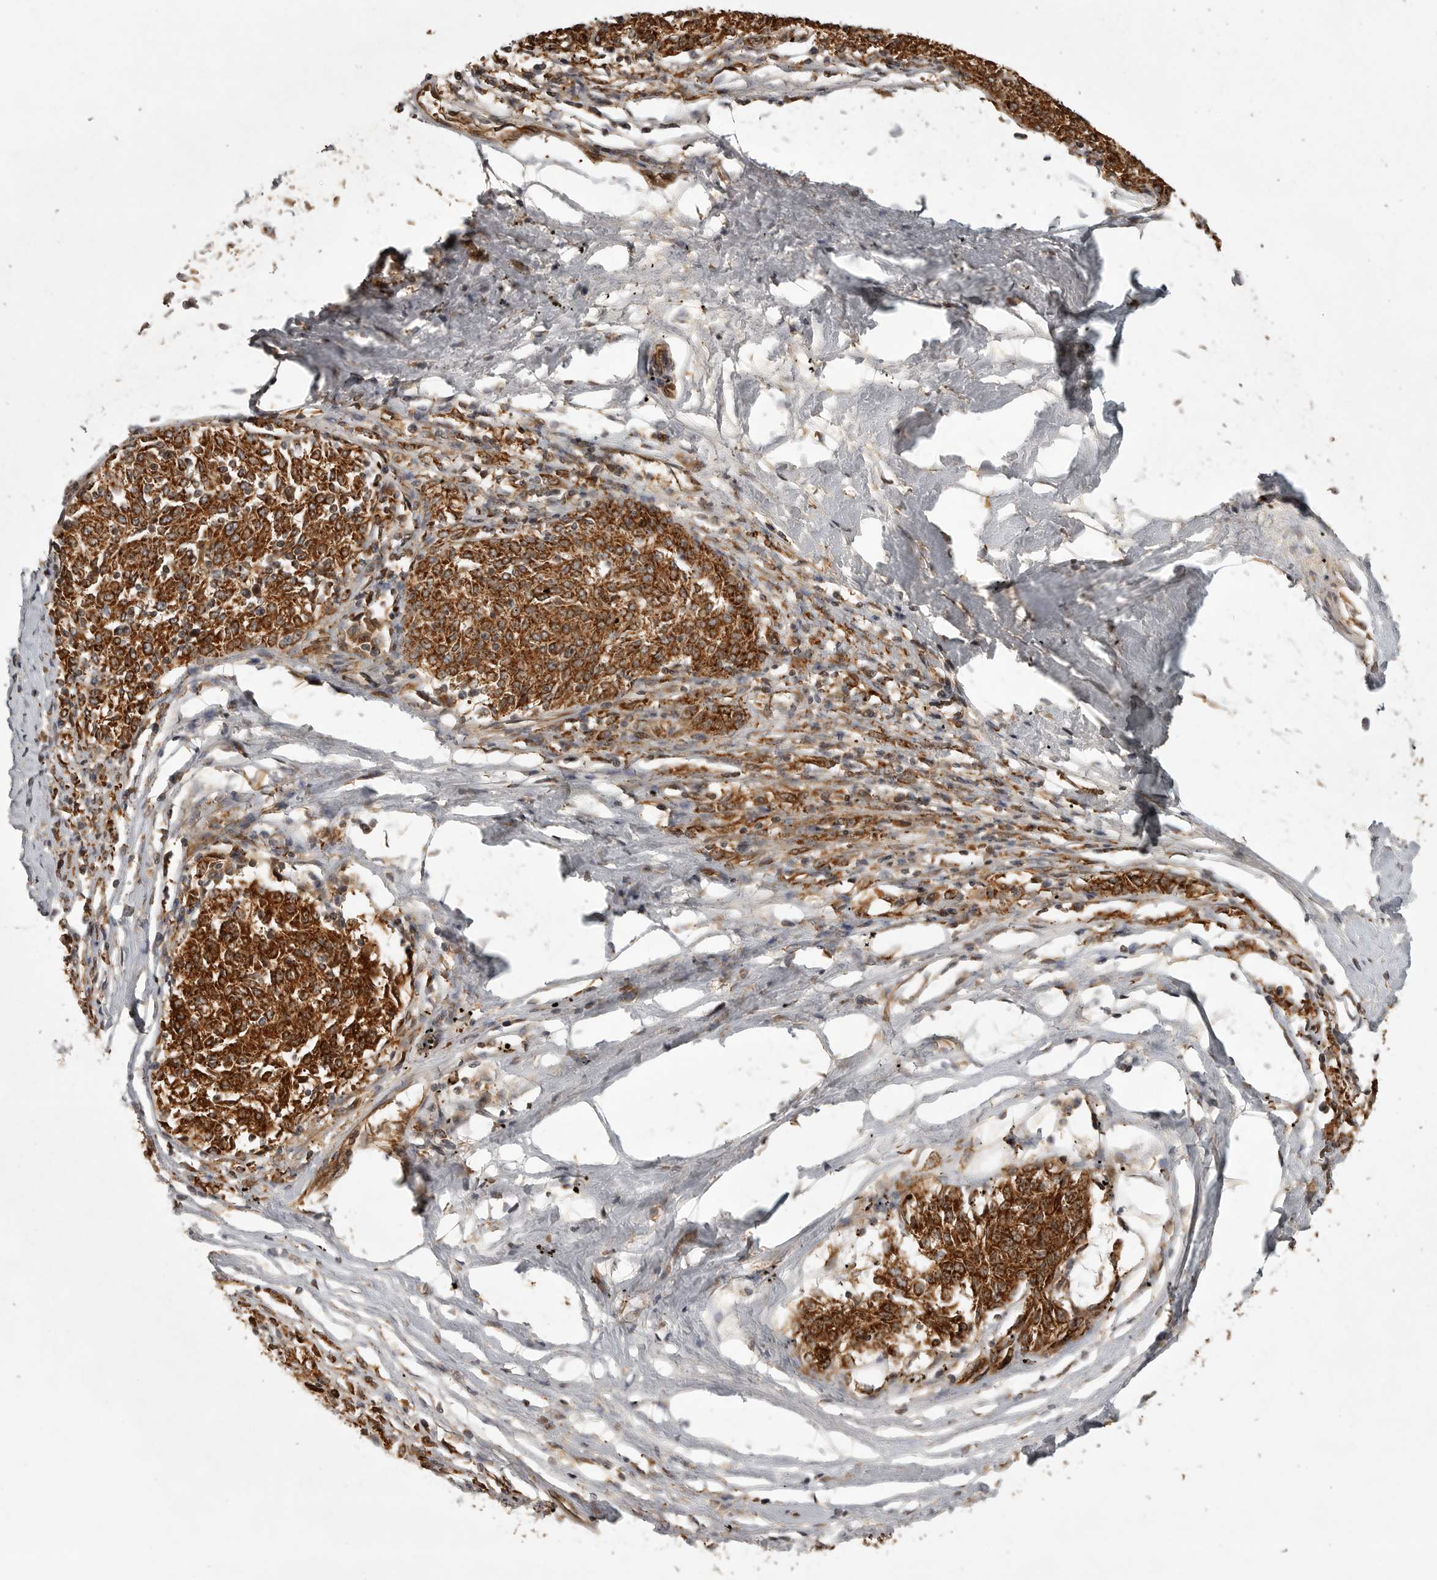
{"staining": {"intensity": "strong", "quantity": ">75%", "location": "cytoplasmic/membranous"}, "tissue": "melanoma", "cell_type": "Tumor cells", "image_type": "cancer", "snomed": [{"axis": "morphology", "description": "Malignant melanoma, NOS"}, {"axis": "topography", "description": "Skin"}], "caption": "Approximately >75% of tumor cells in malignant melanoma show strong cytoplasmic/membranous protein expression as visualized by brown immunohistochemical staining.", "gene": "NARS2", "patient": {"sex": "female", "age": 72}}